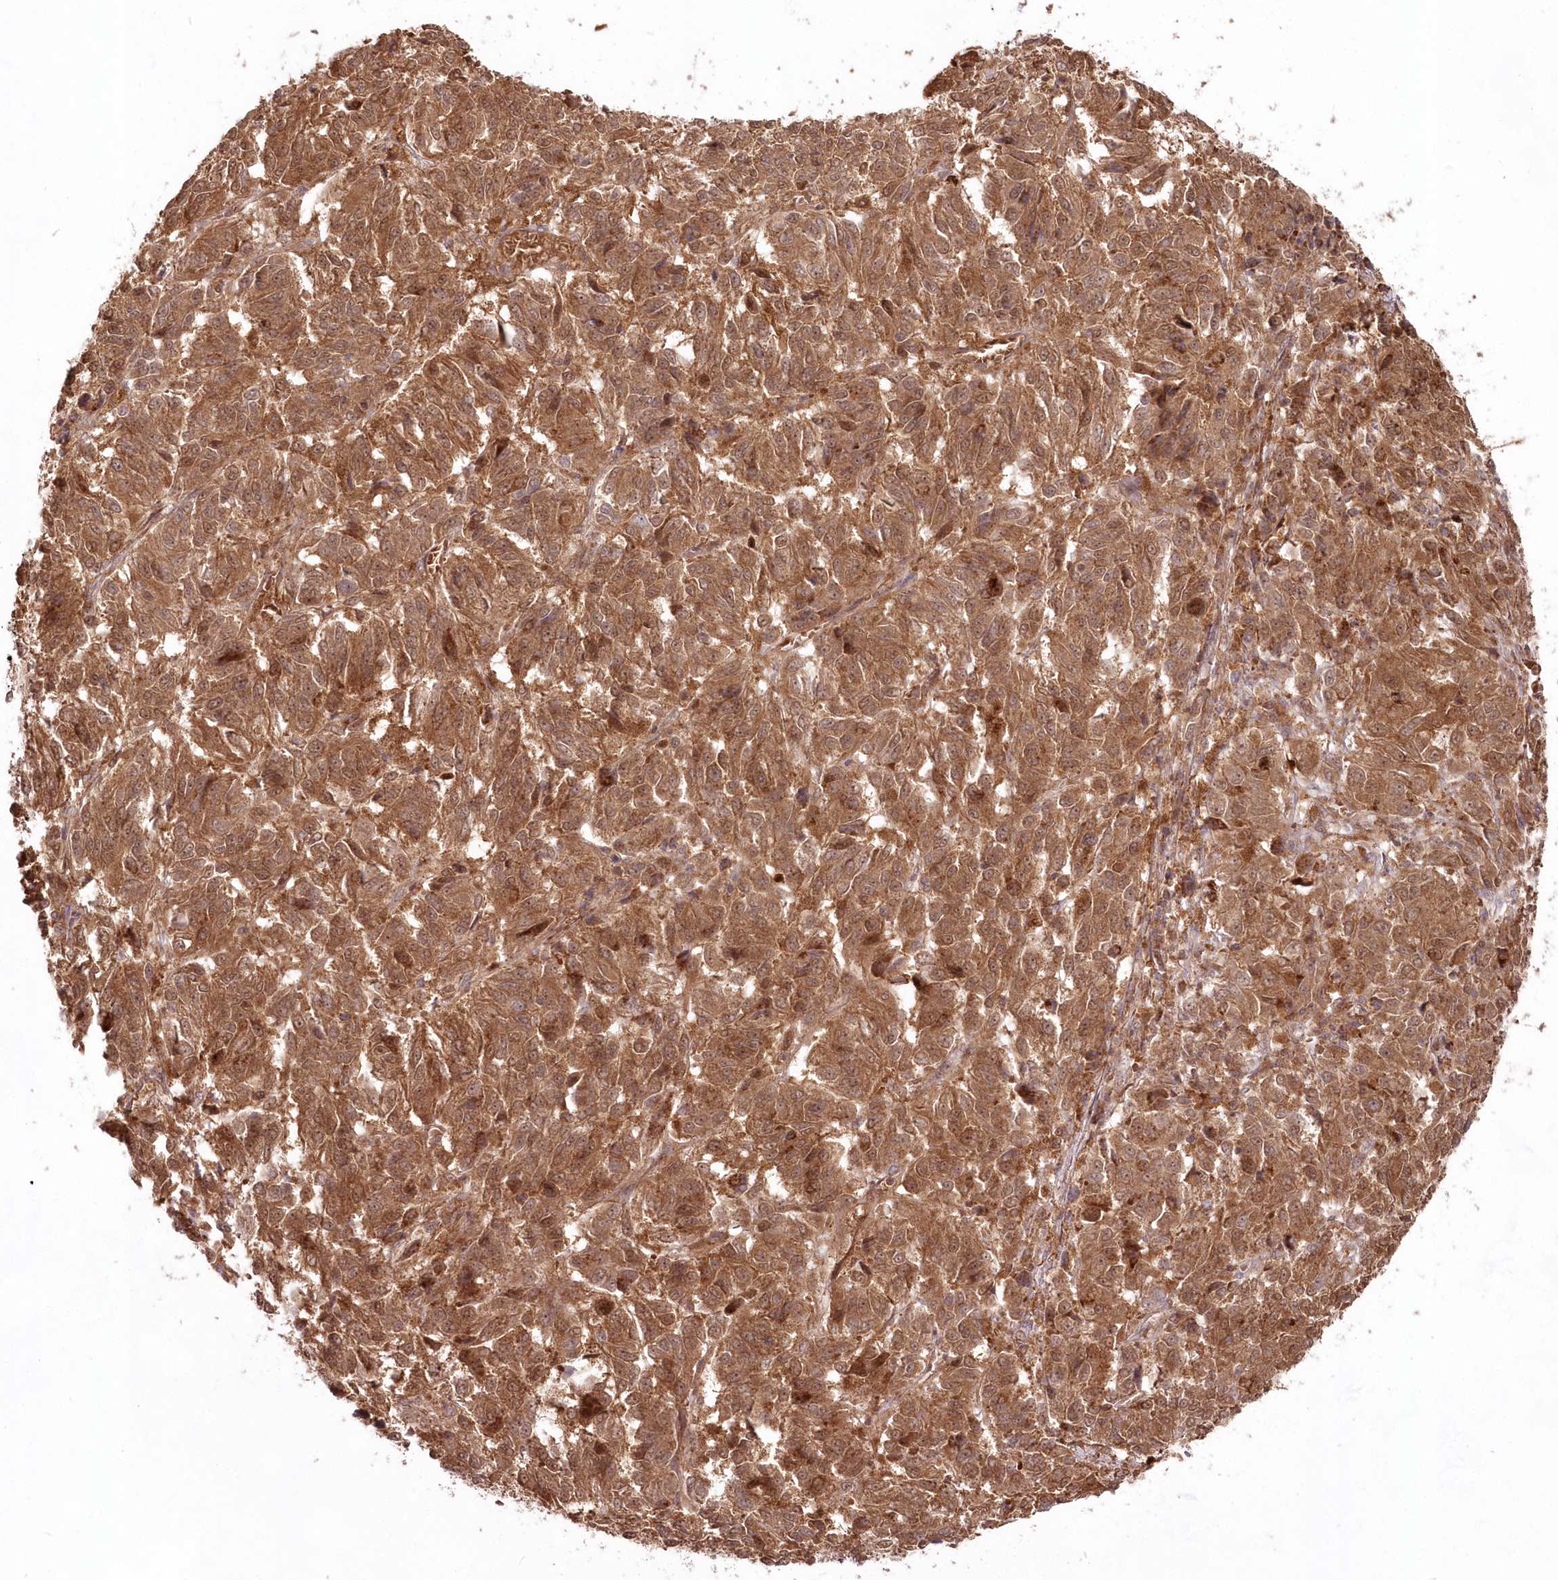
{"staining": {"intensity": "moderate", "quantity": ">75%", "location": "cytoplasmic/membranous,nuclear"}, "tissue": "melanoma", "cell_type": "Tumor cells", "image_type": "cancer", "snomed": [{"axis": "morphology", "description": "Malignant melanoma, Metastatic site"}, {"axis": "topography", "description": "Lung"}], "caption": "Melanoma was stained to show a protein in brown. There is medium levels of moderate cytoplasmic/membranous and nuclear staining in about >75% of tumor cells. (IHC, brightfield microscopy, high magnification).", "gene": "IMPA1", "patient": {"sex": "male", "age": 64}}